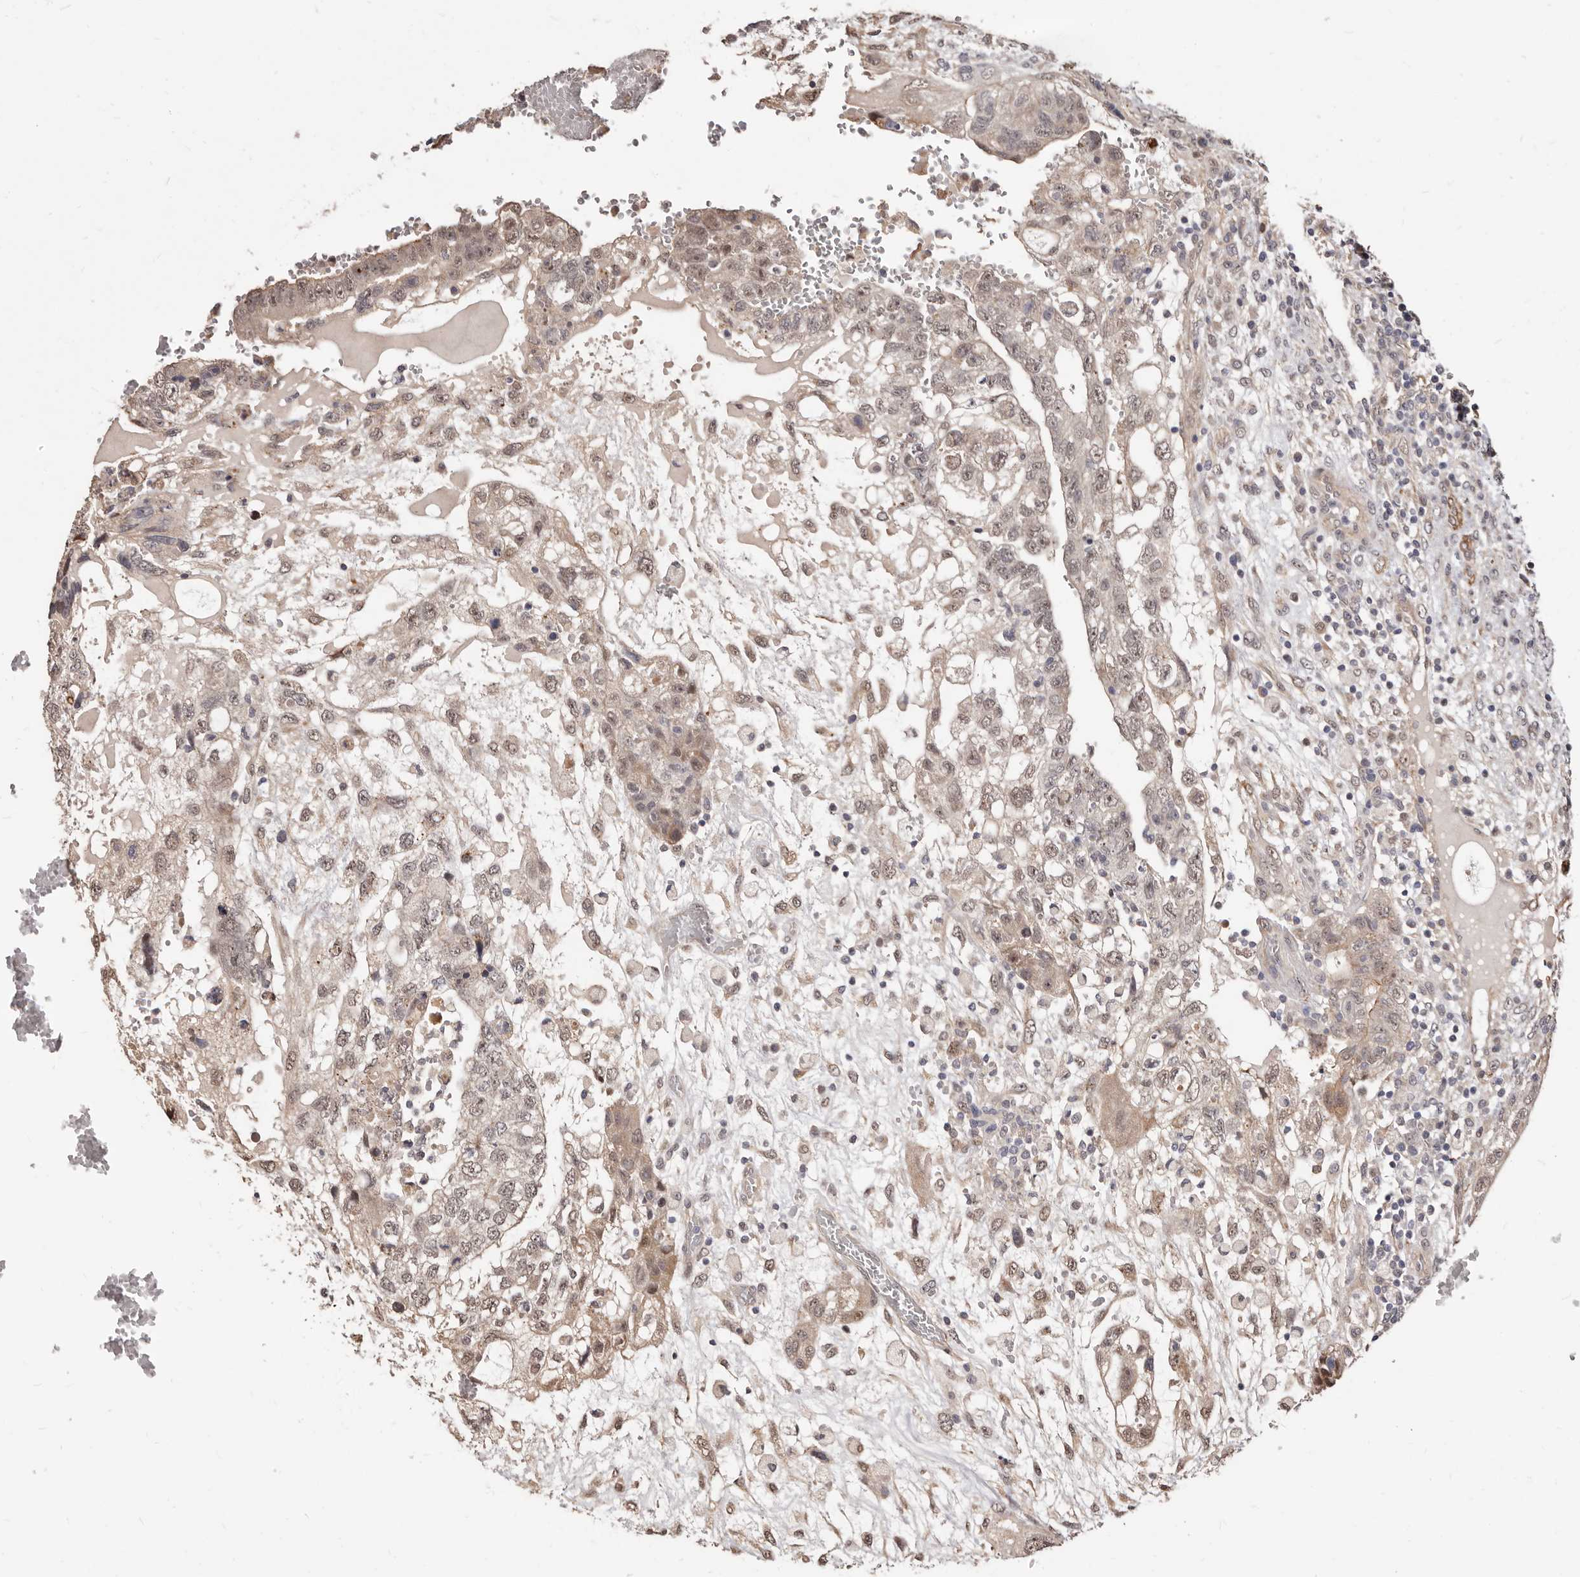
{"staining": {"intensity": "weak", "quantity": ">75%", "location": "cytoplasmic/membranous,nuclear"}, "tissue": "testis cancer", "cell_type": "Tumor cells", "image_type": "cancer", "snomed": [{"axis": "morphology", "description": "Carcinoma, Embryonal, NOS"}, {"axis": "topography", "description": "Testis"}], "caption": "A photomicrograph showing weak cytoplasmic/membranous and nuclear positivity in approximately >75% of tumor cells in testis cancer (embryonal carcinoma), as visualized by brown immunohistochemical staining.", "gene": "TRIP13", "patient": {"sex": "male", "age": 36}}